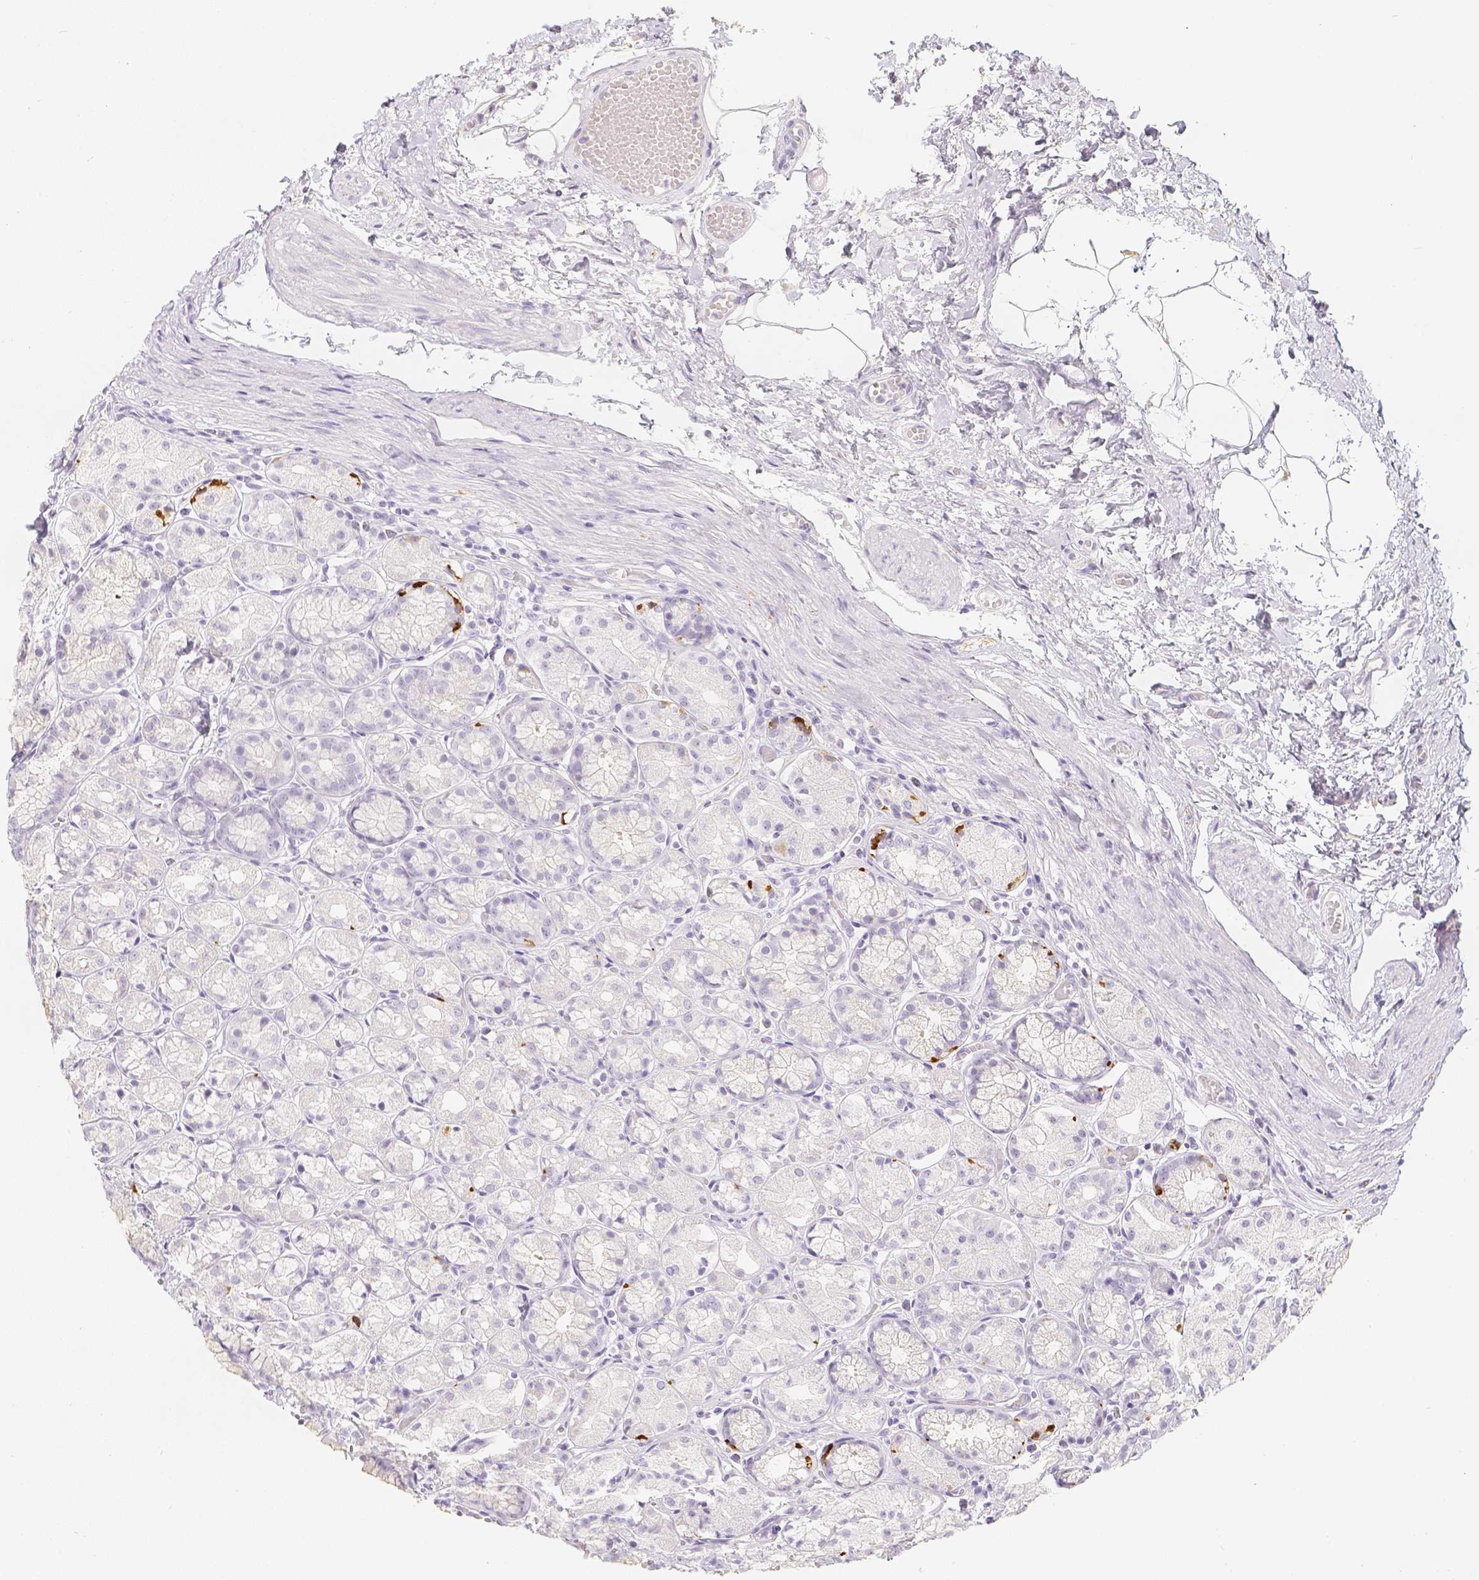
{"staining": {"intensity": "strong", "quantity": "<25%", "location": "cytoplasmic/membranous"}, "tissue": "stomach", "cell_type": "Glandular cells", "image_type": "normal", "snomed": [{"axis": "morphology", "description": "Normal tissue, NOS"}, {"axis": "topography", "description": "Stomach"}], "caption": "Stomach stained with a brown dye demonstrates strong cytoplasmic/membranous positive staining in approximately <25% of glandular cells.", "gene": "SLC18A1", "patient": {"sex": "male", "age": 70}}